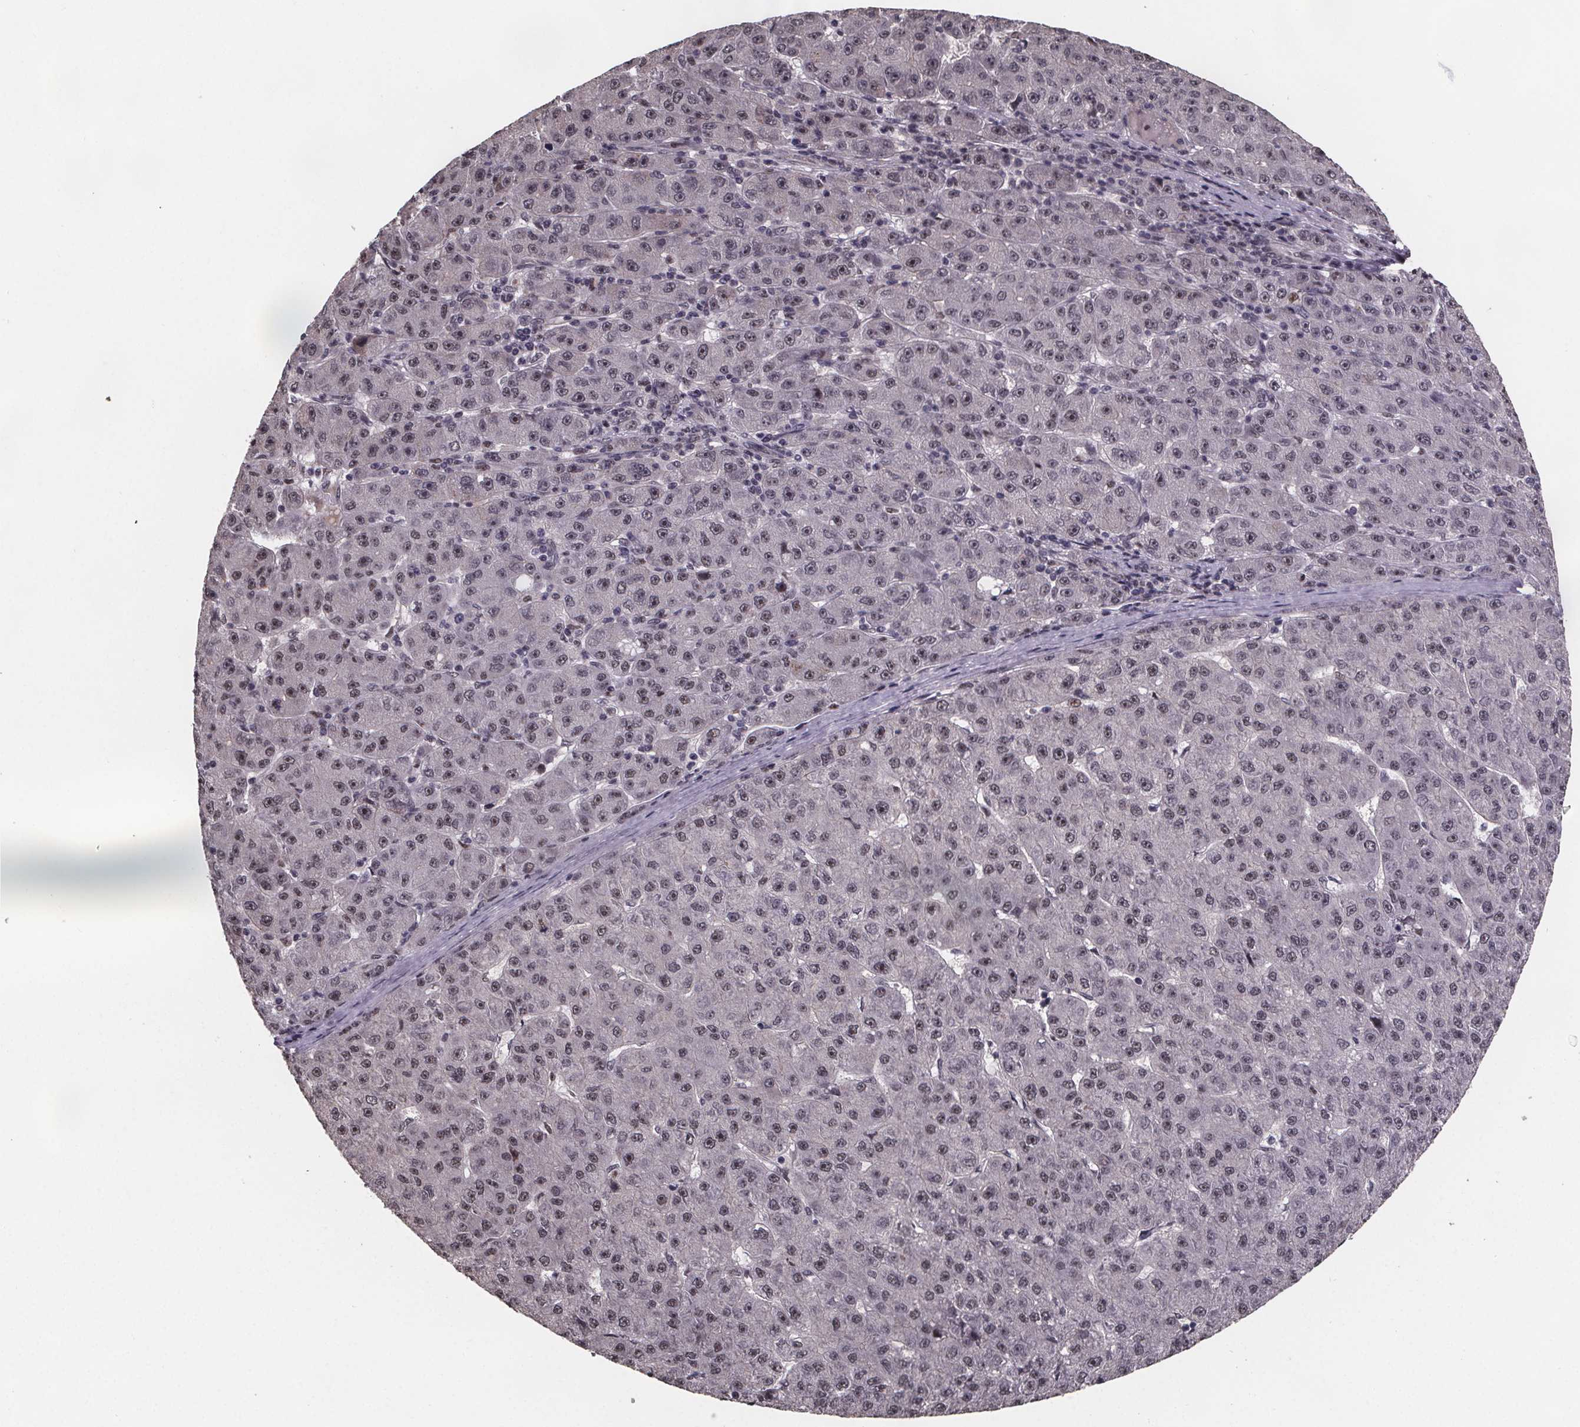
{"staining": {"intensity": "weak", "quantity": ">75%", "location": "nuclear"}, "tissue": "liver cancer", "cell_type": "Tumor cells", "image_type": "cancer", "snomed": [{"axis": "morphology", "description": "Carcinoma, Hepatocellular, NOS"}, {"axis": "topography", "description": "Liver"}], "caption": "Protein expression analysis of liver hepatocellular carcinoma demonstrates weak nuclear expression in approximately >75% of tumor cells.", "gene": "U2SURP", "patient": {"sex": "male", "age": 67}}